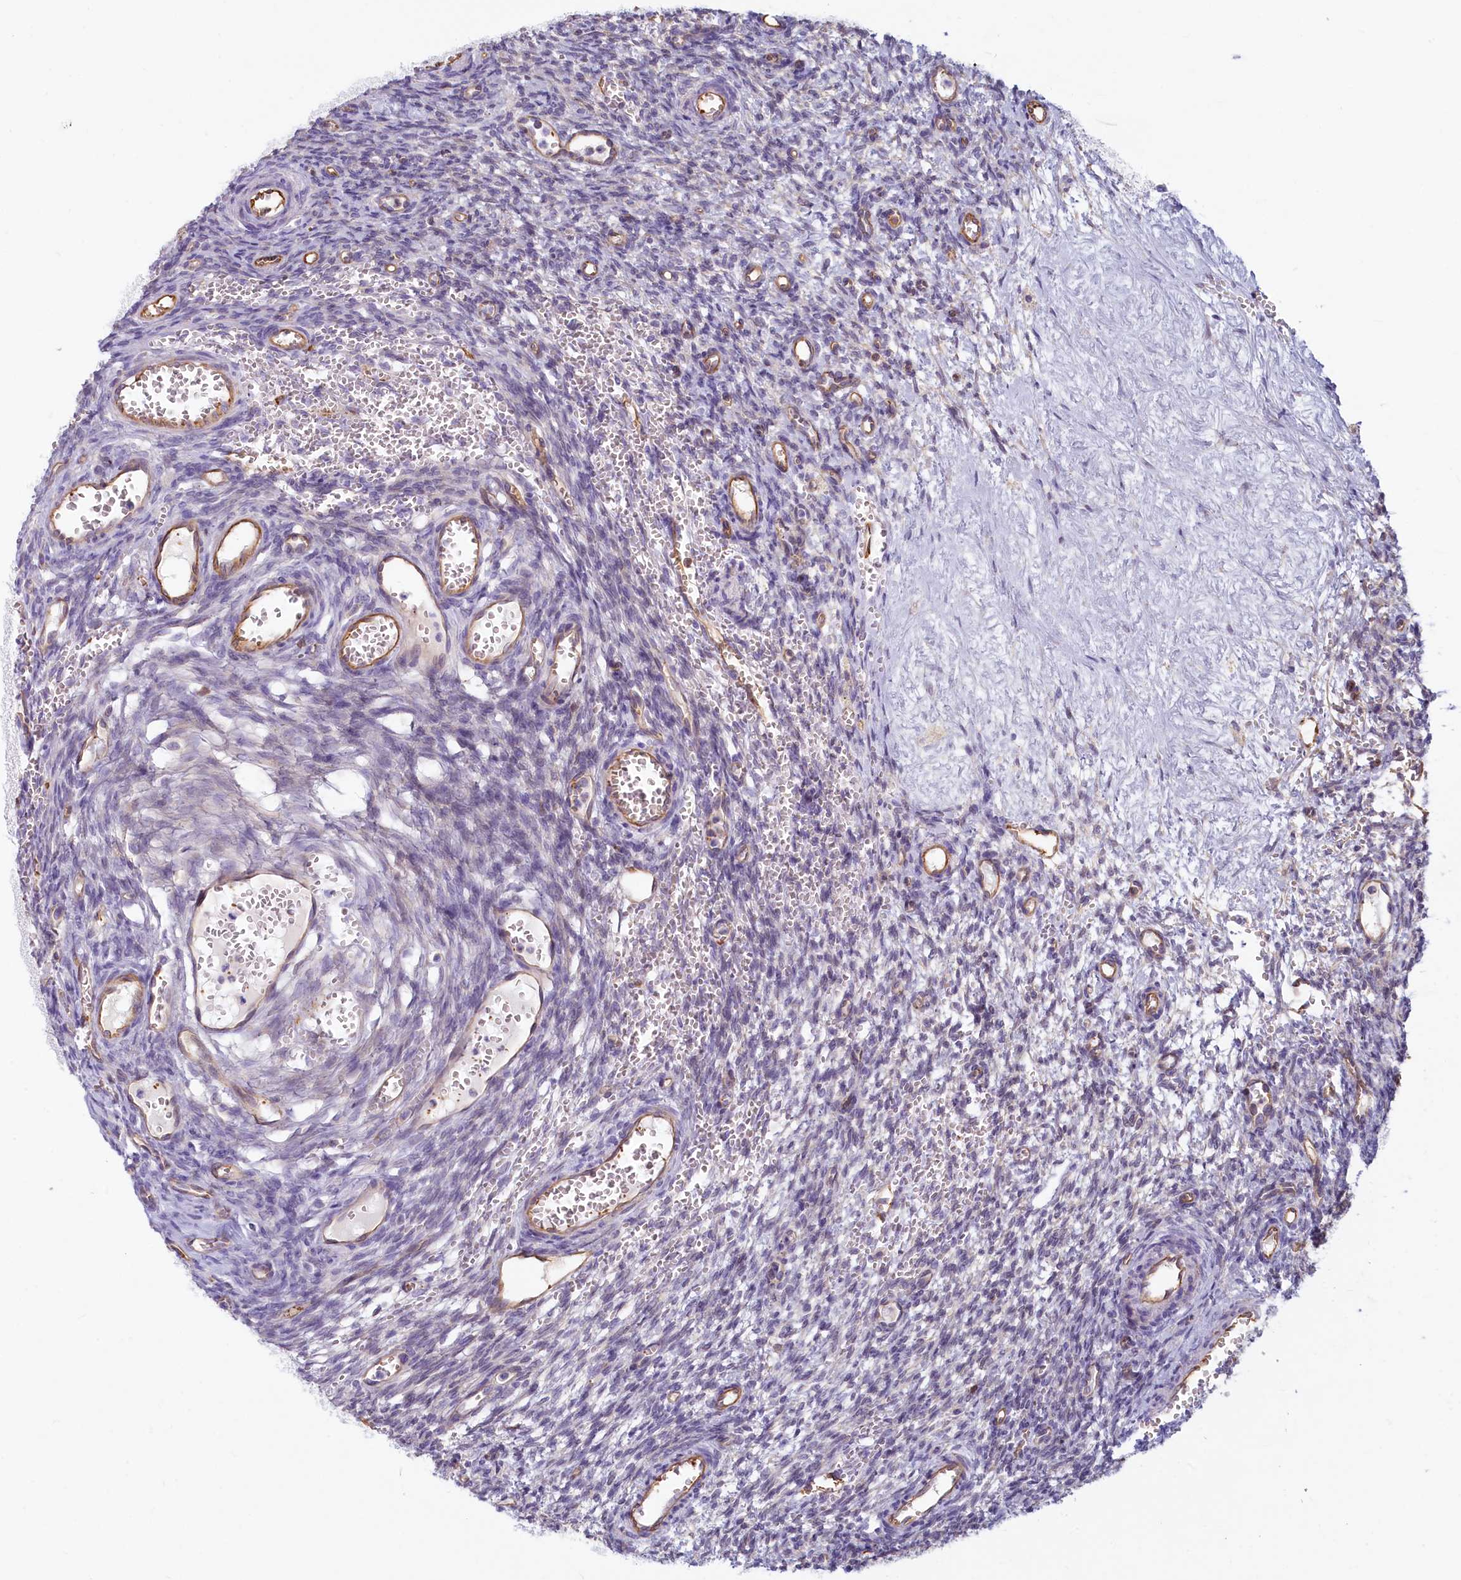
{"staining": {"intensity": "negative", "quantity": "none", "location": "none"}, "tissue": "ovary", "cell_type": "Ovarian stroma cells", "image_type": "normal", "snomed": [{"axis": "morphology", "description": "Normal tissue, NOS"}, {"axis": "topography", "description": "Ovary"}], "caption": "IHC of normal human ovary exhibits no positivity in ovarian stroma cells. (DAB IHC with hematoxylin counter stain).", "gene": "LMOD3", "patient": {"sex": "female", "age": 39}}